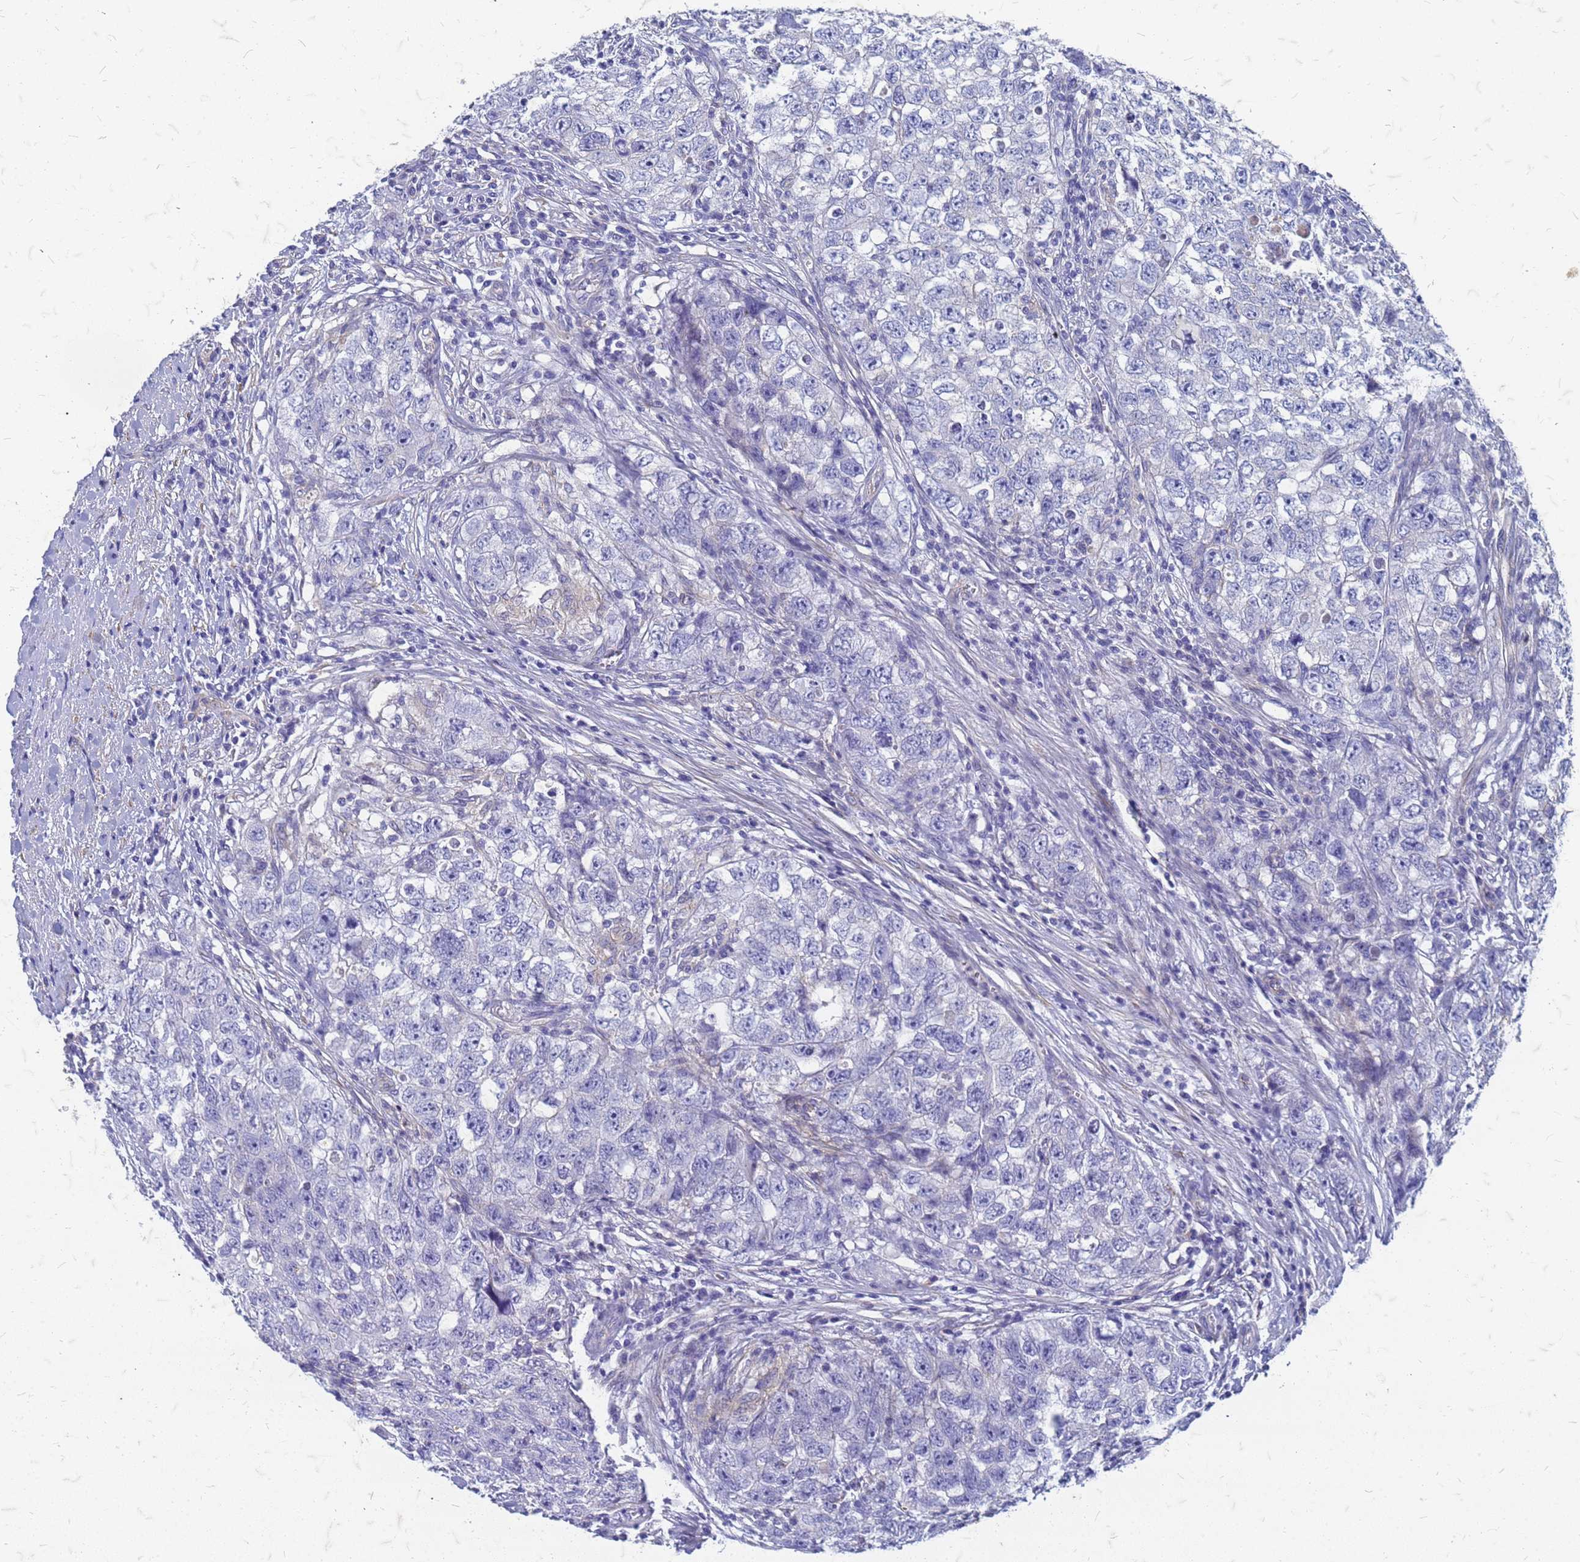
{"staining": {"intensity": "negative", "quantity": "none", "location": "none"}, "tissue": "testis cancer", "cell_type": "Tumor cells", "image_type": "cancer", "snomed": [{"axis": "morphology", "description": "Seminoma, NOS"}, {"axis": "morphology", "description": "Carcinoma, Embryonal, NOS"}, {"axis": "topography", "description": "Testis"}], "caption": "The immunohistochemistry (IHC) photomicrograph has no significant expression in tumor cells of testis cancer (embryonal carcinoma) tissue.", "gene": "TRIM64B", "patient": {"sex": "male", "age": 43}}